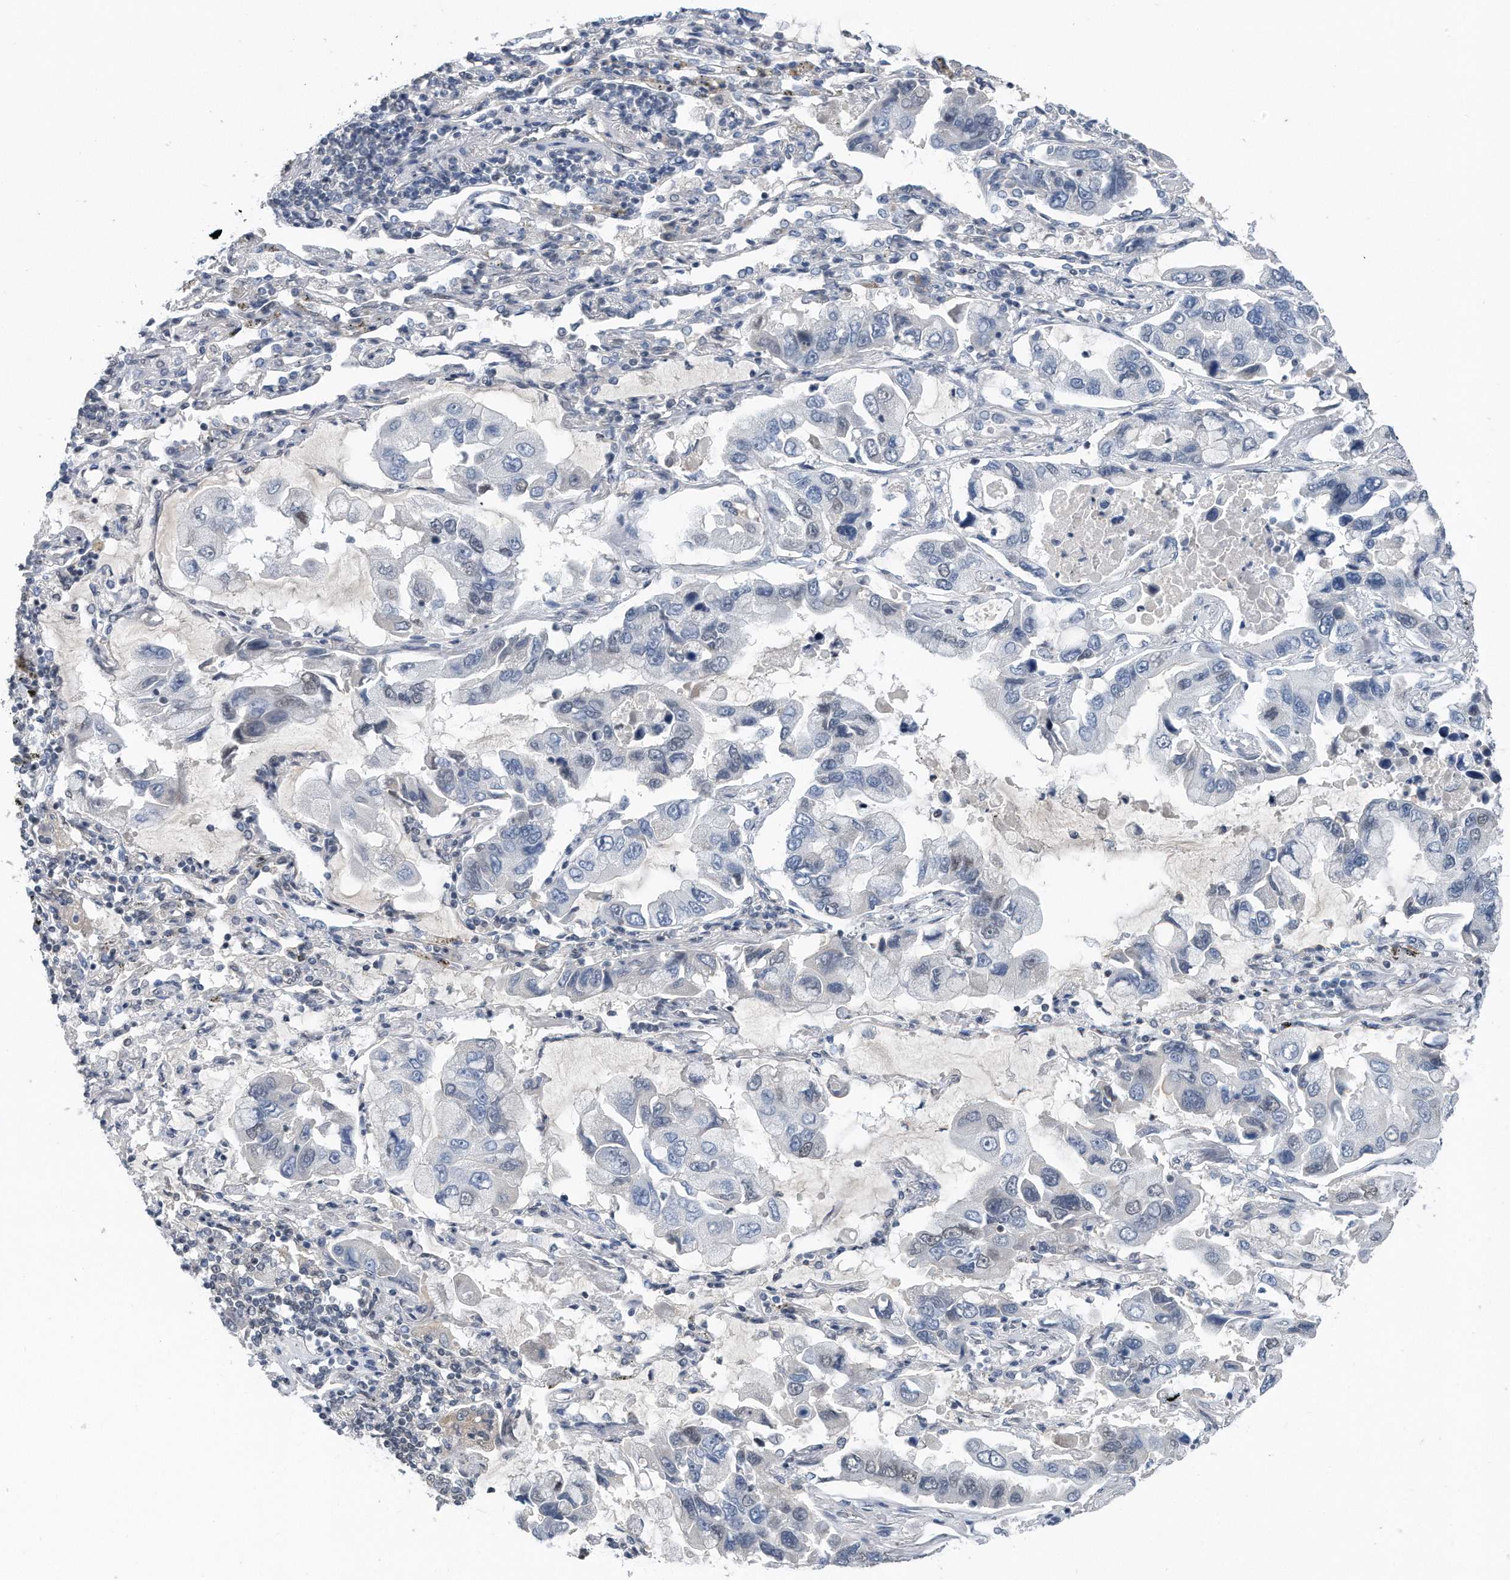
{"staining": {"intensity": "negative", "quantity": "none", "location": "none"}, "tissue": "lung cancer", "cell_type": "Tumor cells", "image_type": "cancer", "snomed": [{"axis": "morphology", "description": "Adenocarcinoma, NOS"}, {"axis": "topography", "description": "Lung"}], "caption": "Immunohistochemical staining of lung cancer (adenocarcinoma) shows no significant staining in tumor cells.", "gene": "TP53INP1", "patient": {"sex": "male", "age": 64}}